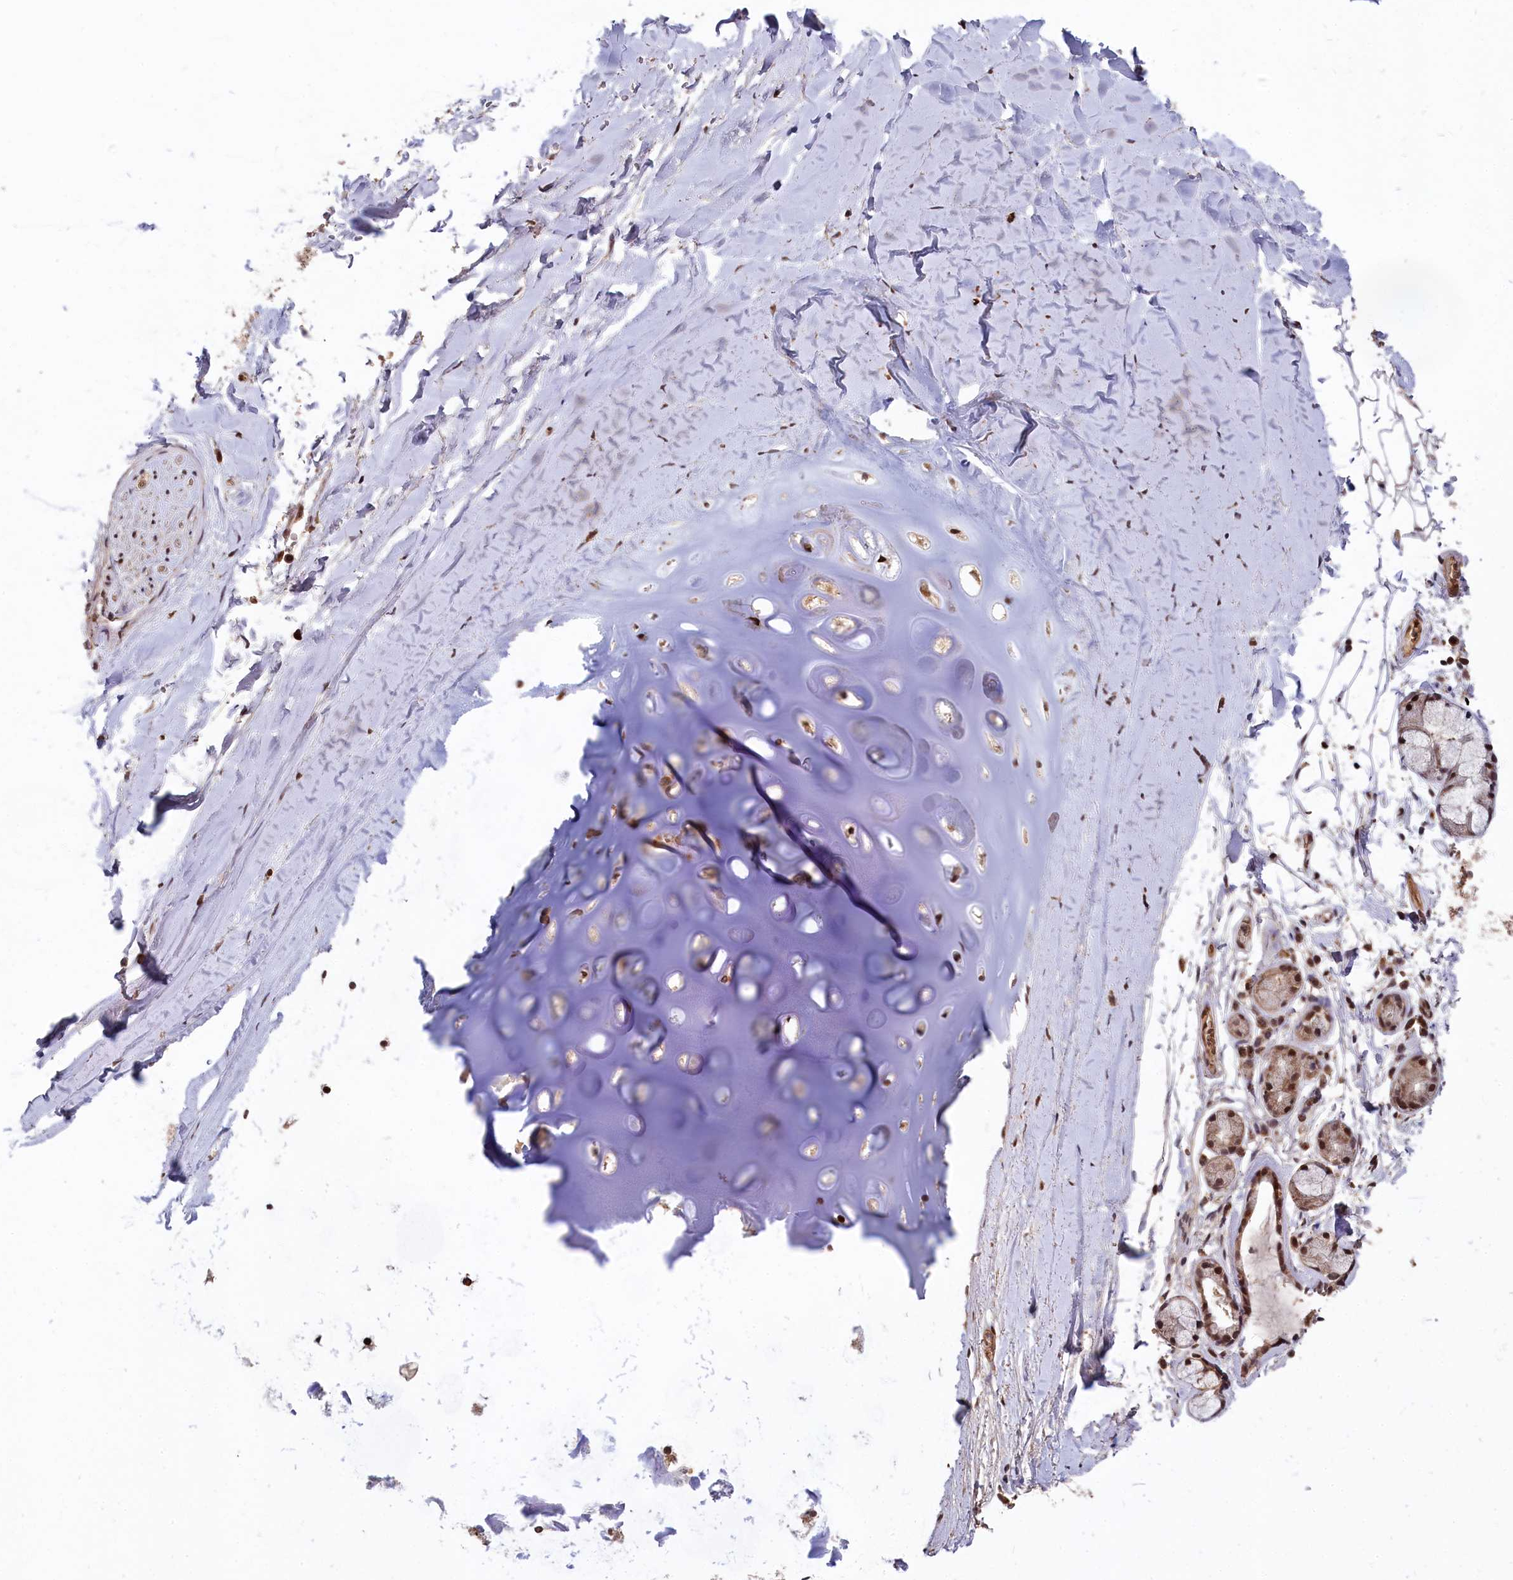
{"staining": {"intensity": "moderate", "quantity": ">75%", "location": "nuclear"}, "tissue": "adipose tissue", "cell_type": "Adipocytes", "image_type": "normal", "snomed": [{"axis": "morphology", "description": "Normal tissue, NOS"}, {"axis": "topography", "description": "Lymph node"}, {"axis": "topography", "description": "Bronchus"}], "caption": "Immunohistochemical staining of normal adipose tissue displays medium levels of moderate nuclear positivity in approximately >75% of adipocytes.", "gene": "CLPX", "patient": {"sex": "male", "age": 63}}